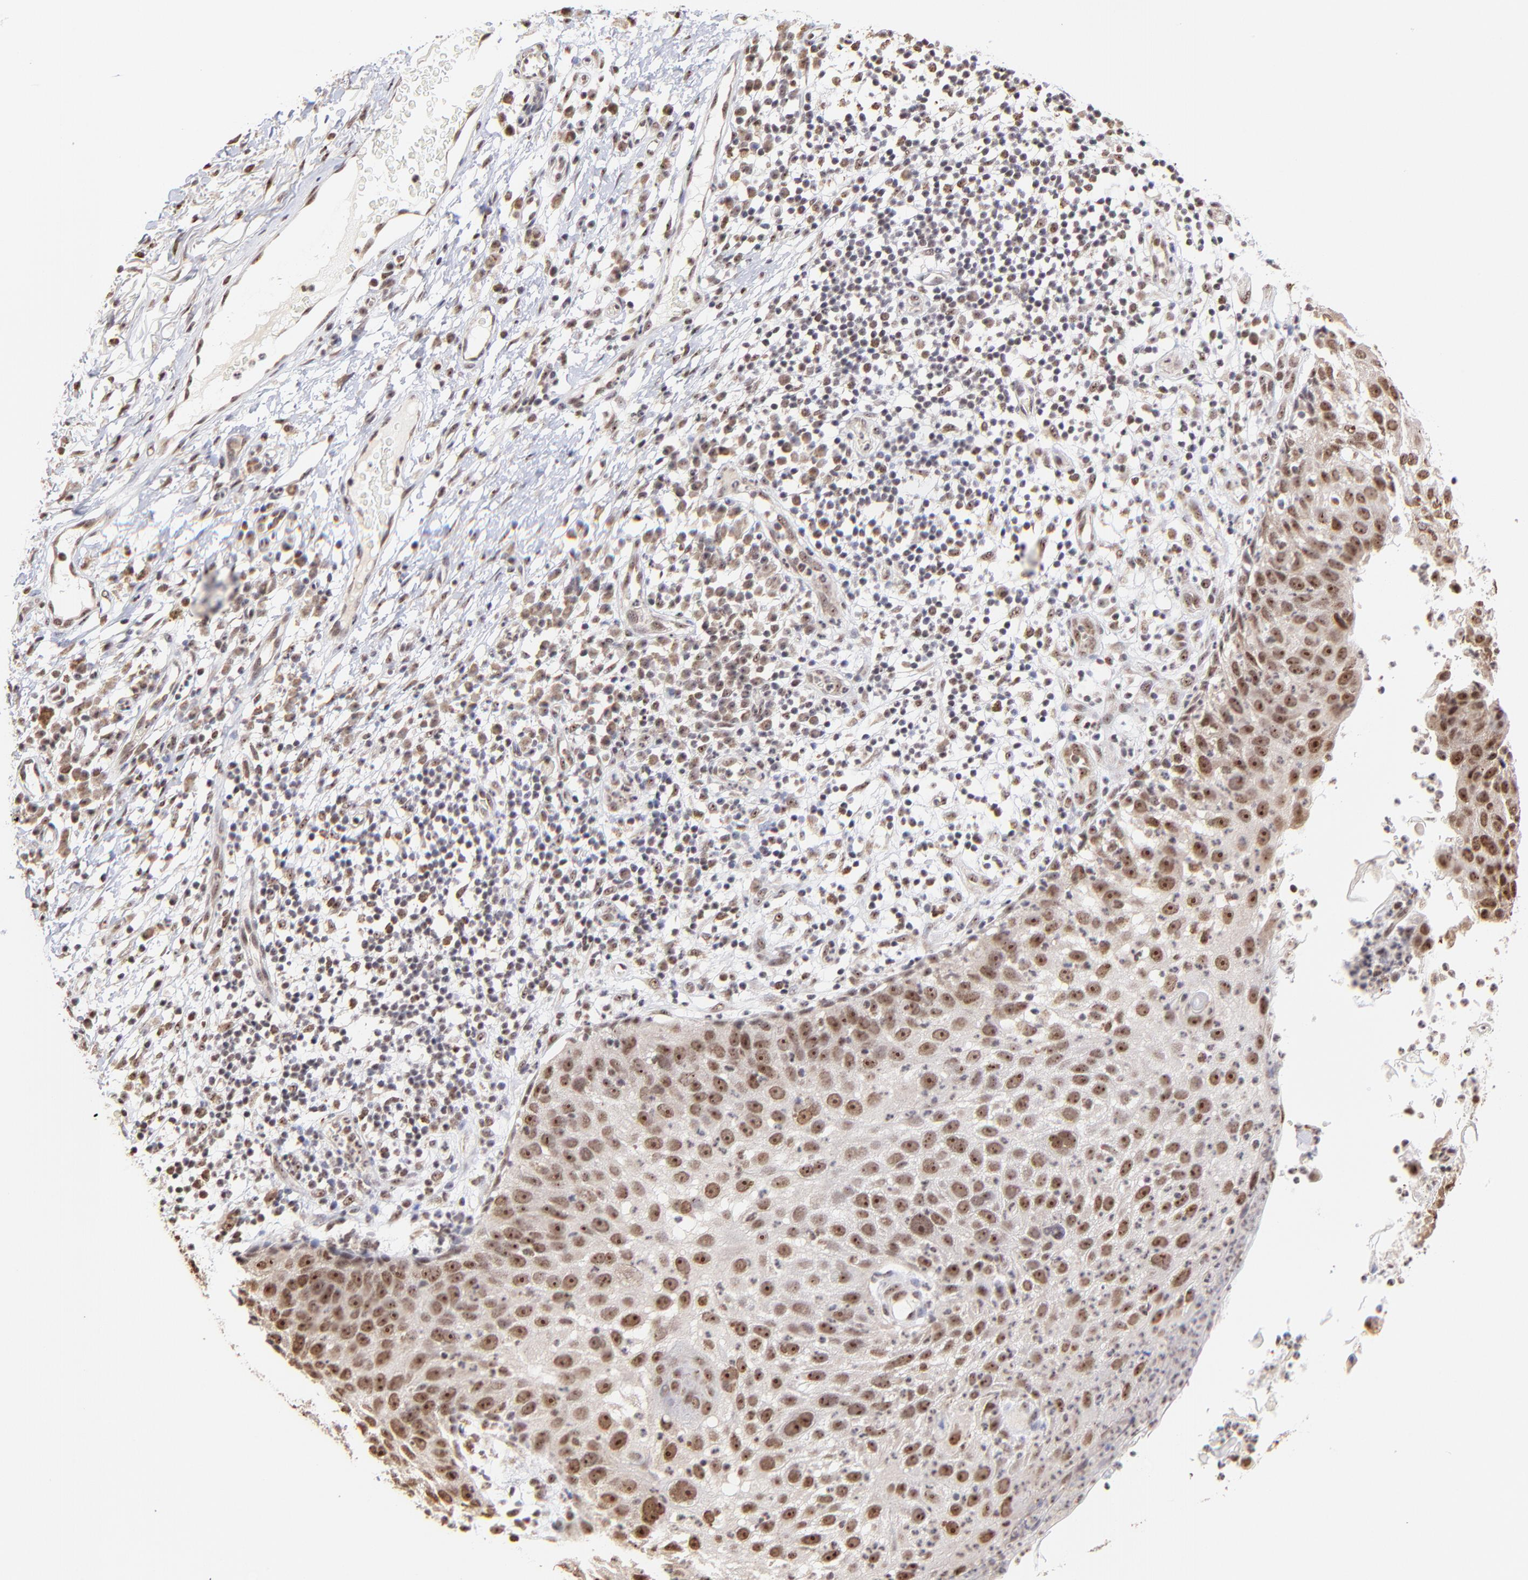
{"staining": {"intensity": "moderate", "quantity": ">75%", "location": "nuclear"}, "tissue": "skin cancer", "cell_type": "Tumor cells", "image_type": "cancer", "snomed": [{"axis": "morphology", "description": "Squamous cell carcinoma, NOS"}, {"axis": "topography", "description": "Skin"}], "caption": "Human squamous cell carcinoma (skin) stained for a protein (brown) reveals moderate nuclear positive positivity in about >75% of tumor cells.", "gene": "ZNF670", "patient": {"sex": "male", "age": 87}}